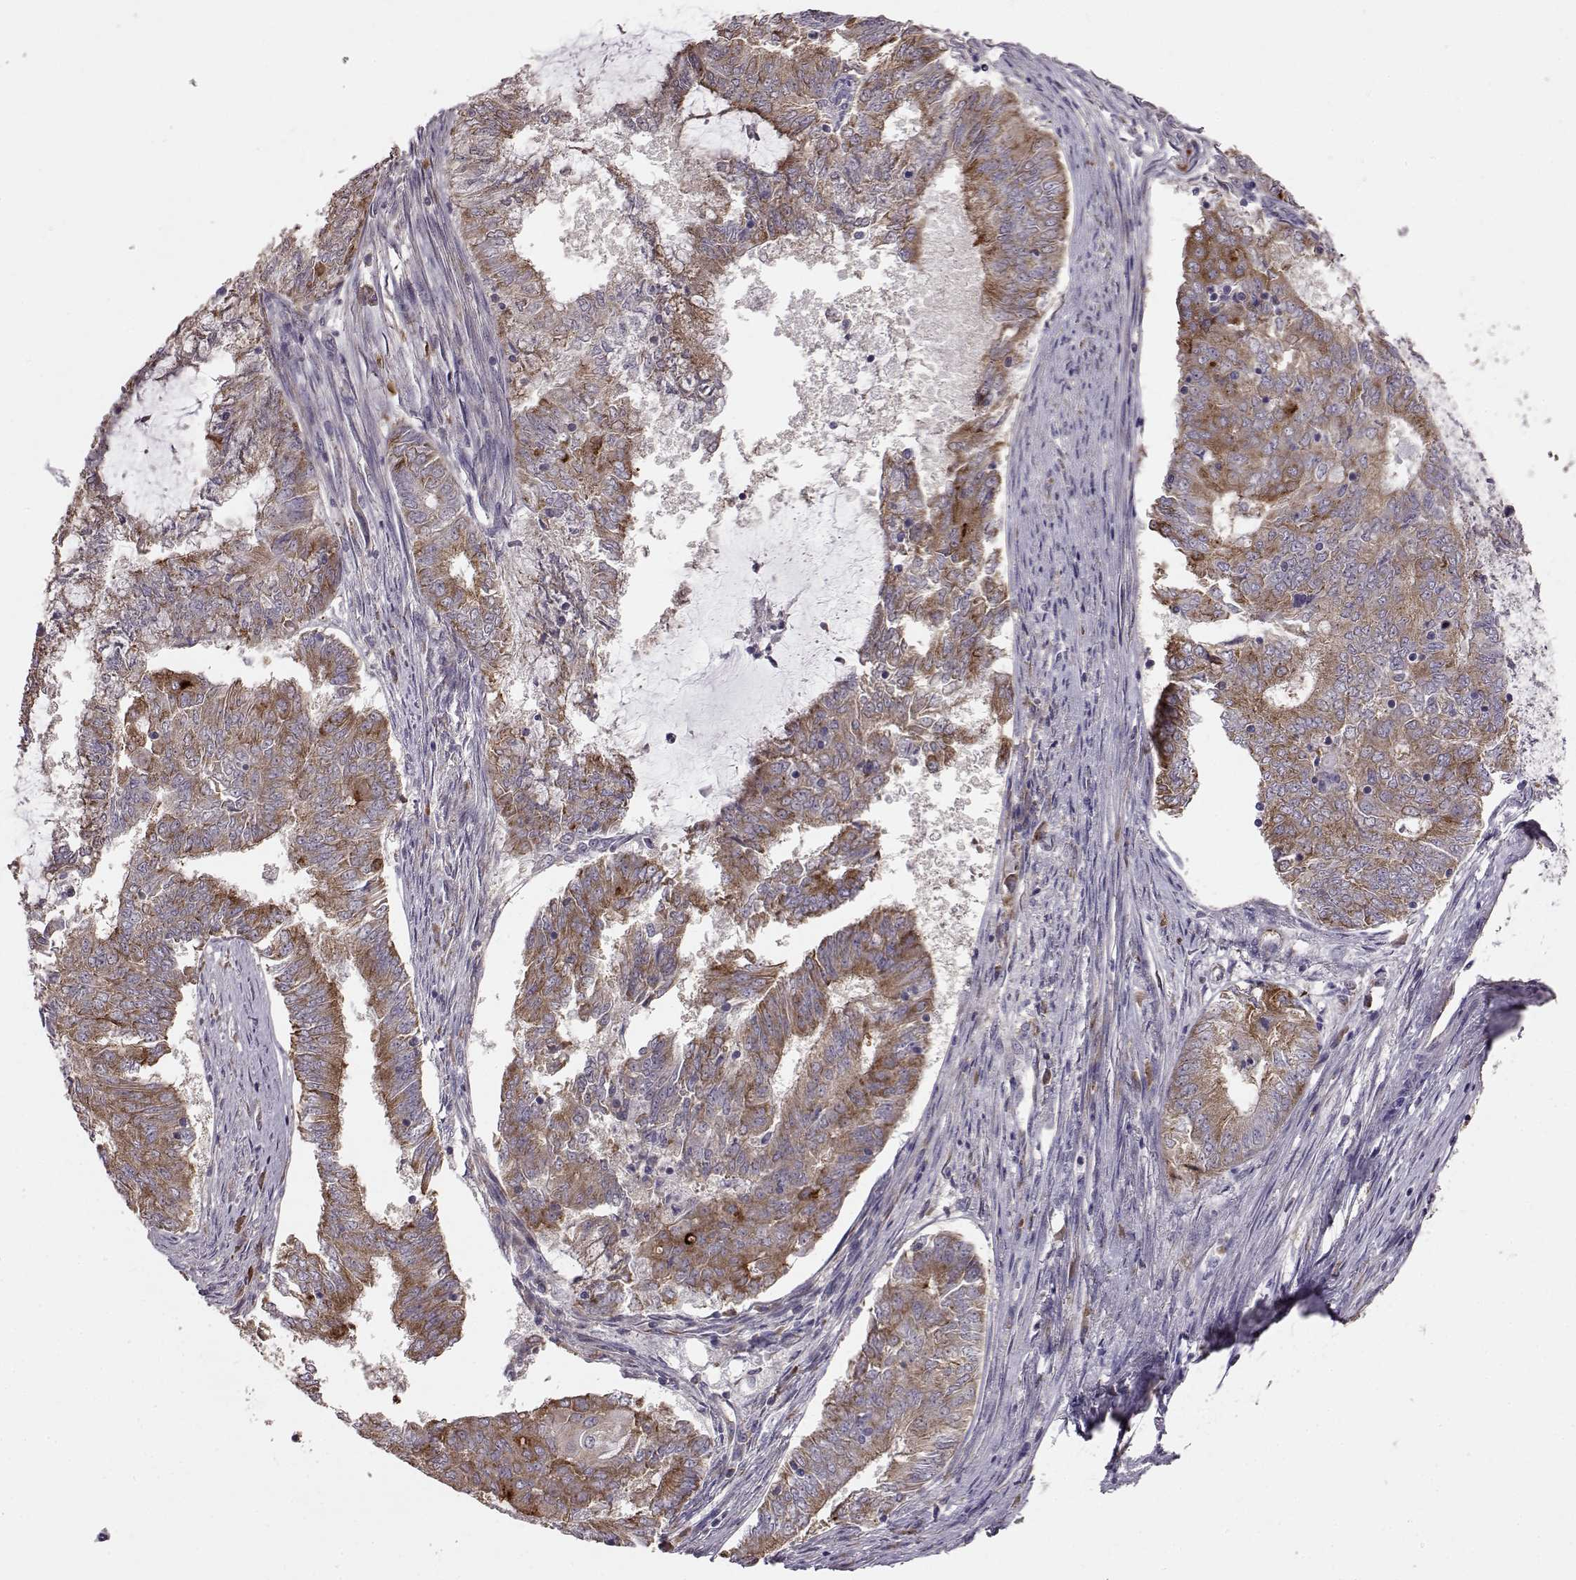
{"staining": {"intensity": "moderate", "quantity": "<25%", "location": "cytoplasmic/membranous"}, "tissue": "endometrial cancer", "cell_type": "Tumor cells", "image_type": "cancer", "snomed": [{"axis": "morphology", "description": "Adenocarcinoma, NOS"}, {"axis": "topography", "description": "Endometrium"}], "caption": "A micrograph of human endometrial cancer stained for a protein shows moderate cytoplasmic/membranous brown staining in tumor cells. (Stains: DAB (3,3'-diaminobenzidine) in brown, nuclei in blue, Microscopy: brightfield microscopy at high magnification).", "gene": "ADGRG2", "patient": {"sex": "female", "age": 62}}